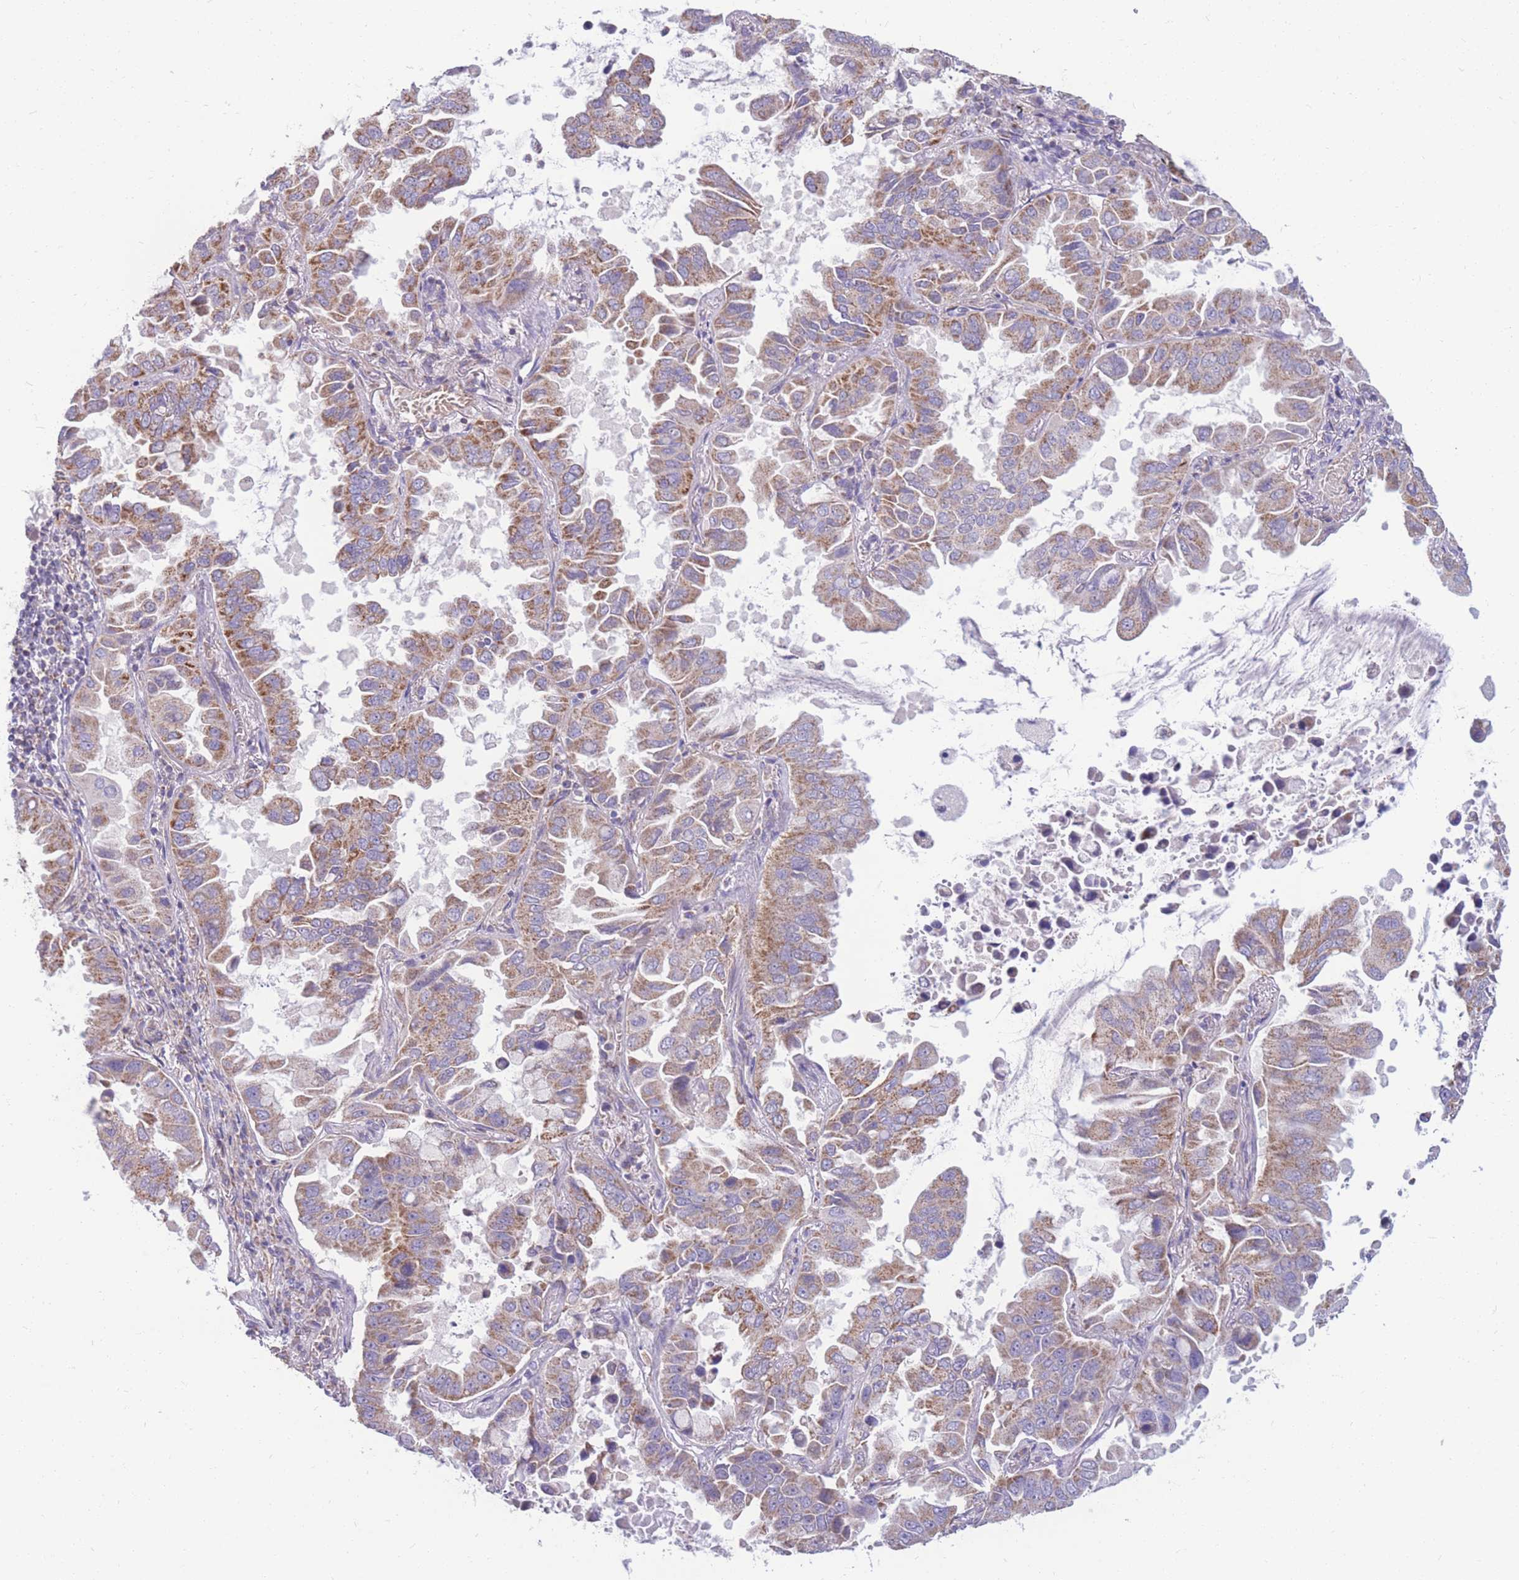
{"staining": {"intensity": "moderate", "quantity": ">75%", "location": "cytoplasmic/membranous"}, "tissue": "lung cancer", "cell_type": "Tumor cells", "image_type": "cancer", "snomed": [{"axis": "morphology", "description": "Adenocarcinoma, NOS"}, {"axis": "topography", "description": "Lung"}], "caption": "High-magnification brightfield microscopy of lung cancer (adenocarcinoma) stained with DAB (3,3'-diaminobenzidine) (brown) and counterstained with hematoxylin (blue). tumor cells exhibit moderate cytoplasmic/membranous staining is identified in about>75% of cells.", "gene": "MRPS9", "patient": {"sex": "male", "age": 64}}